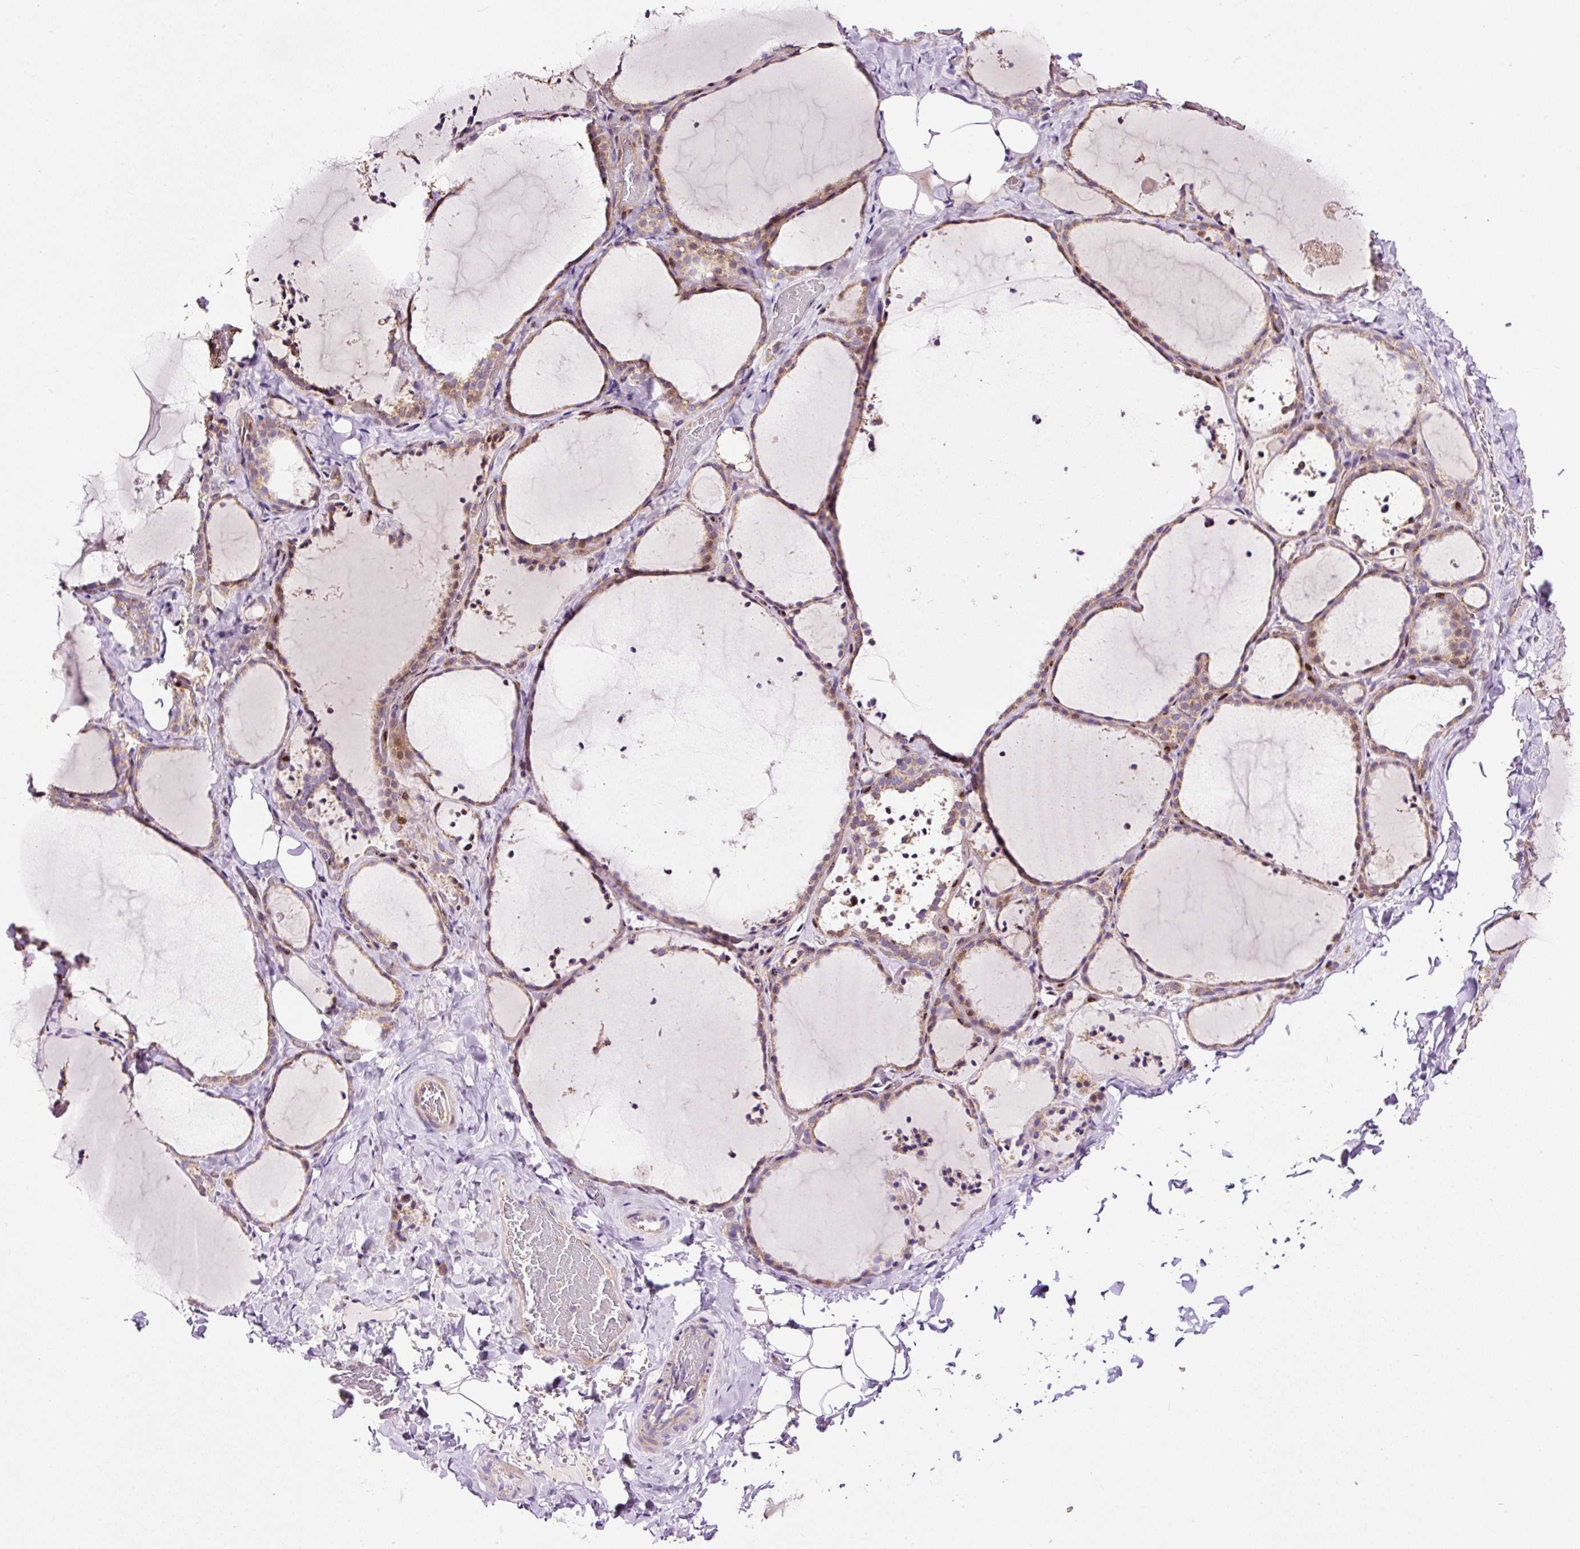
{"staining": {"intensity": "moderate", "quantity": ">75%", "location": "cytoplasmic/membranous"}, "tissue": "thyroid gland", "cell_type": "Glandular cells", "image_type": "normal", "snomed": [{"axis": "morphology", "description": "Normal tissue, NOS"}, {"axis": "topography", "description": "Thyroid gland"}], "caption": "Normal thyroid gland was stained to show a protein in brown. There is medium levels of moderate cytoplasmic/membranous staining in about >75% of glandular cells.", "gene": "BOLA3", "patient": {"sex": "female", "age": 22}}